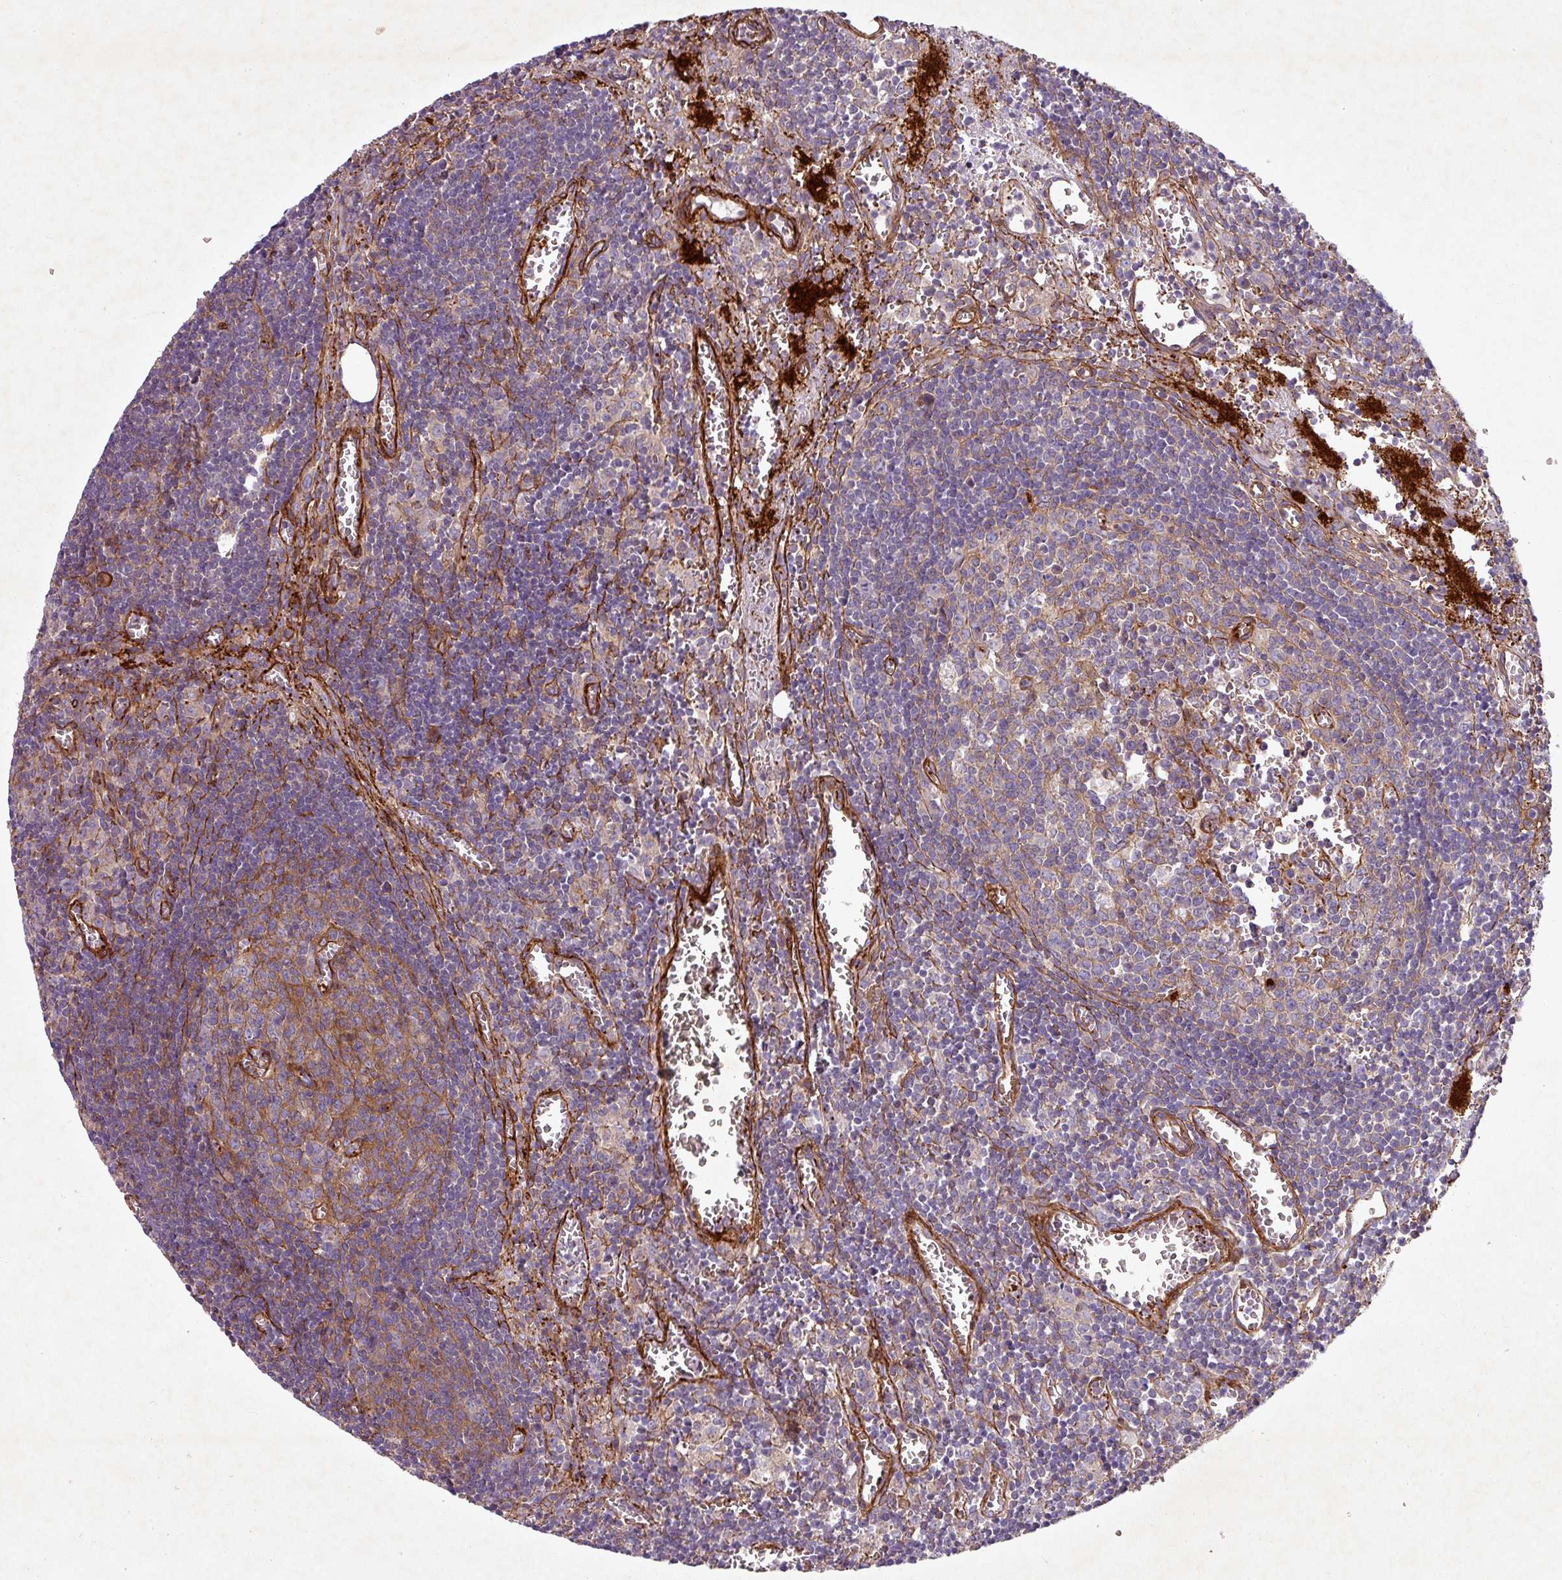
{"staining": {"intensity": "moderate", "quantity": ">75%", "location": "cytoplasmic/membranous"}, "tissue": "lymph node", "cell_type": "Germinal center cells", "image_type": "normal", "snomed": [{"axis": "morphology", "description": "Normal tissue, NOS"}, {"axis": "topography", "description": "Lymph node"}], "caption": "Immunohistochemical staining of benign lymph node displays >75% levels of moderate cytoplasmic/membranous protein expression in about >75% of germinal center cells. (DAB IHC, brown staining for protein, blue staining for nuclei).", "gene": "ATP2C2", "patient": {"sex": "male", "age": 50}}